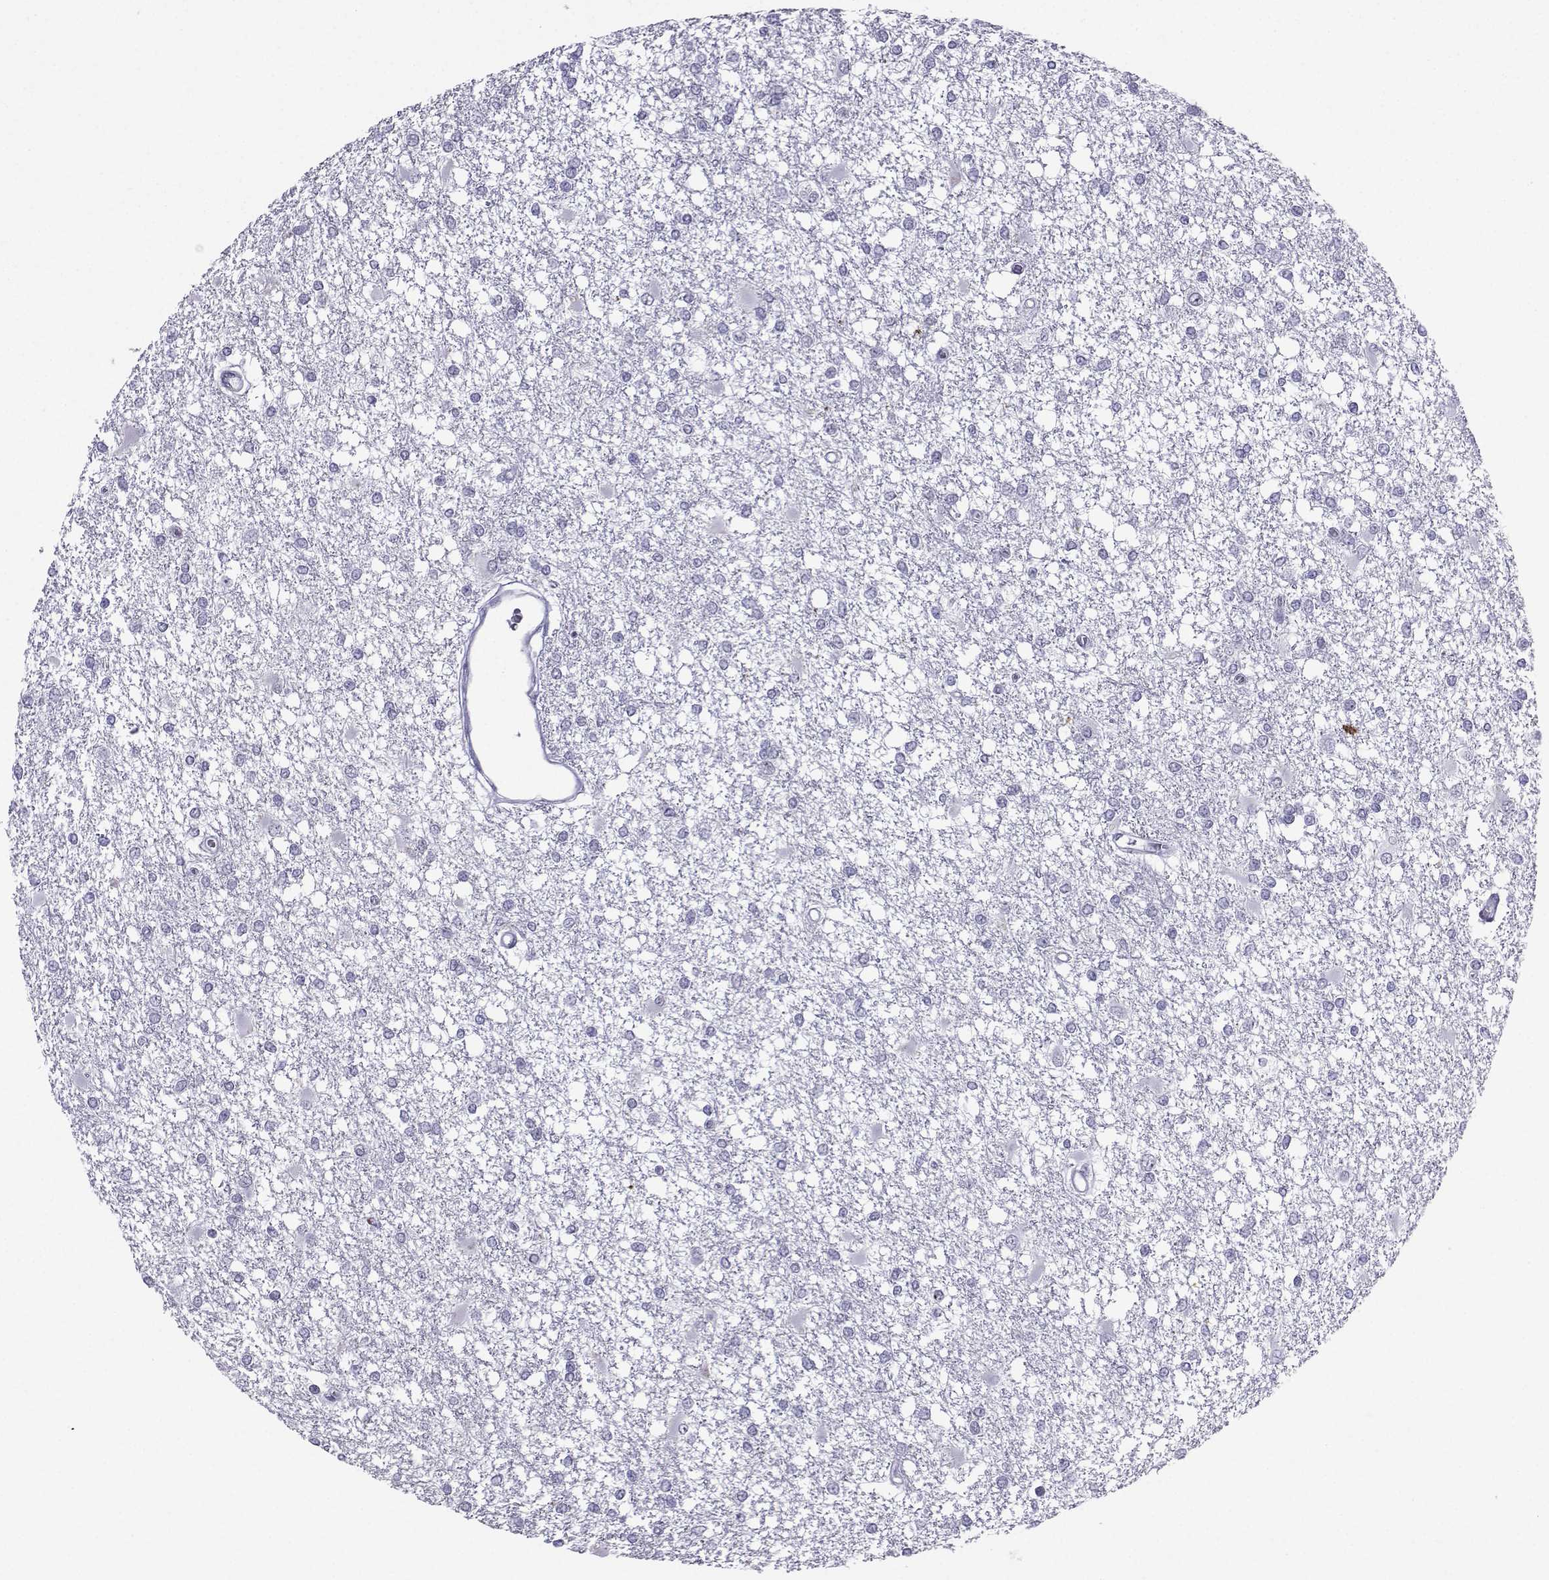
{"staining": {"intensity": "negative", "quantity": "none", "location": "none"}, "tissue": "glioma", "cell_type": "Tumor cells", "image_type": "cancer", "snomed": [{"axis": "morphology", "description": "Glioma, malignant, High grade"}, {"axis": "topography", "description": "Cerebral cortex"}], "caption": "Immunohistochemical staining of glioma reveals no significant staining in tumor cells.", "gene": "LORICRIN", "patient": {"sex": "male", "age": 79}}